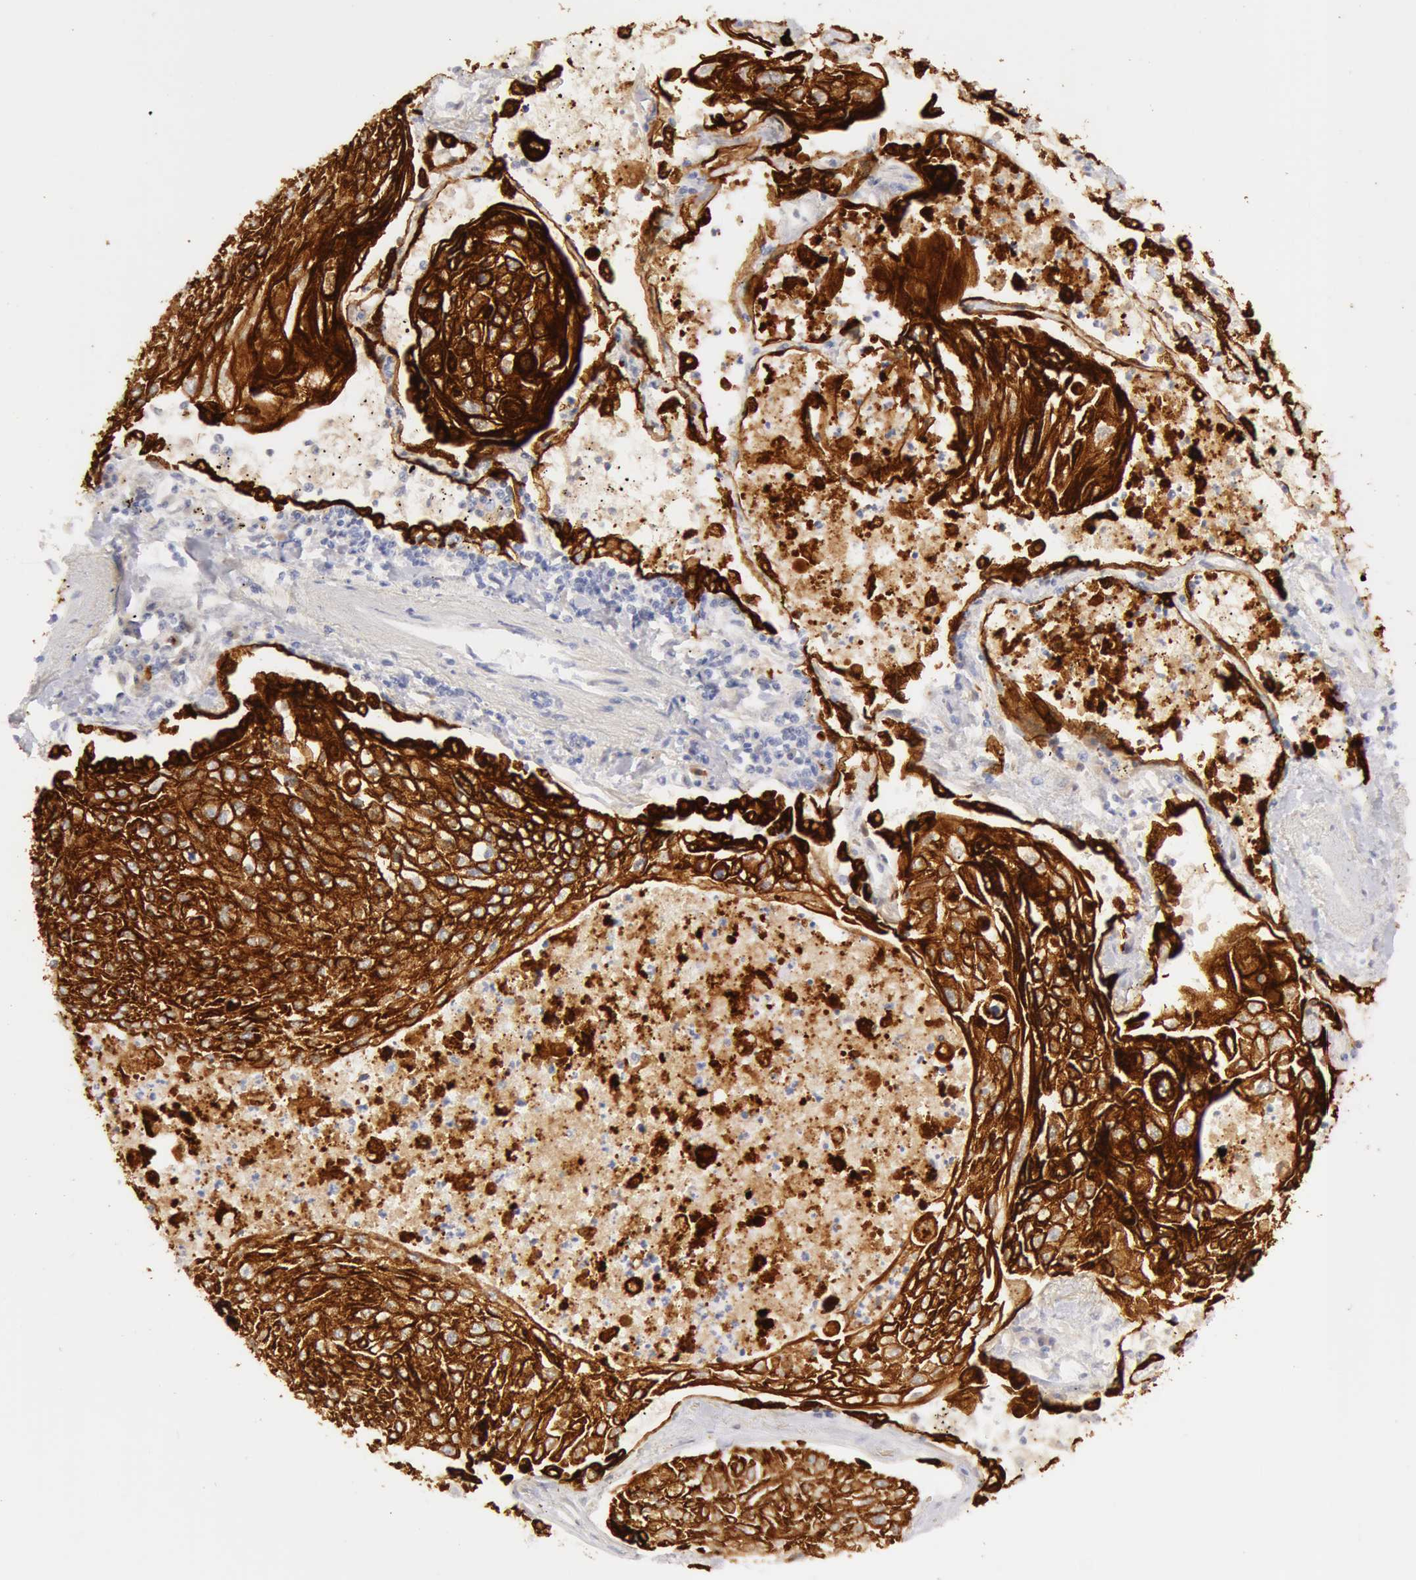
{"staining": {"intensity": "strong", "quantity": ">75%", "location": "cytoplasmic/membranous"}, "tissue": "lung cancer", "cell_type": "Tumor cells", "image_type": "cancer", "snomed": [{"axis": "morphology", "description": "Squamous cell carcinoma, NOS"}, {"axis": "topography", "description": "Lung"}], "caption": "Tumor cells reveal strong cytoplasmic/membranous expression in about >75% of cells in lung cancer (squamous cell carcinoma). Nuclei are stained in blue.", "gene": "KRT8", "patient": {"sex": "male", "age": 75}}